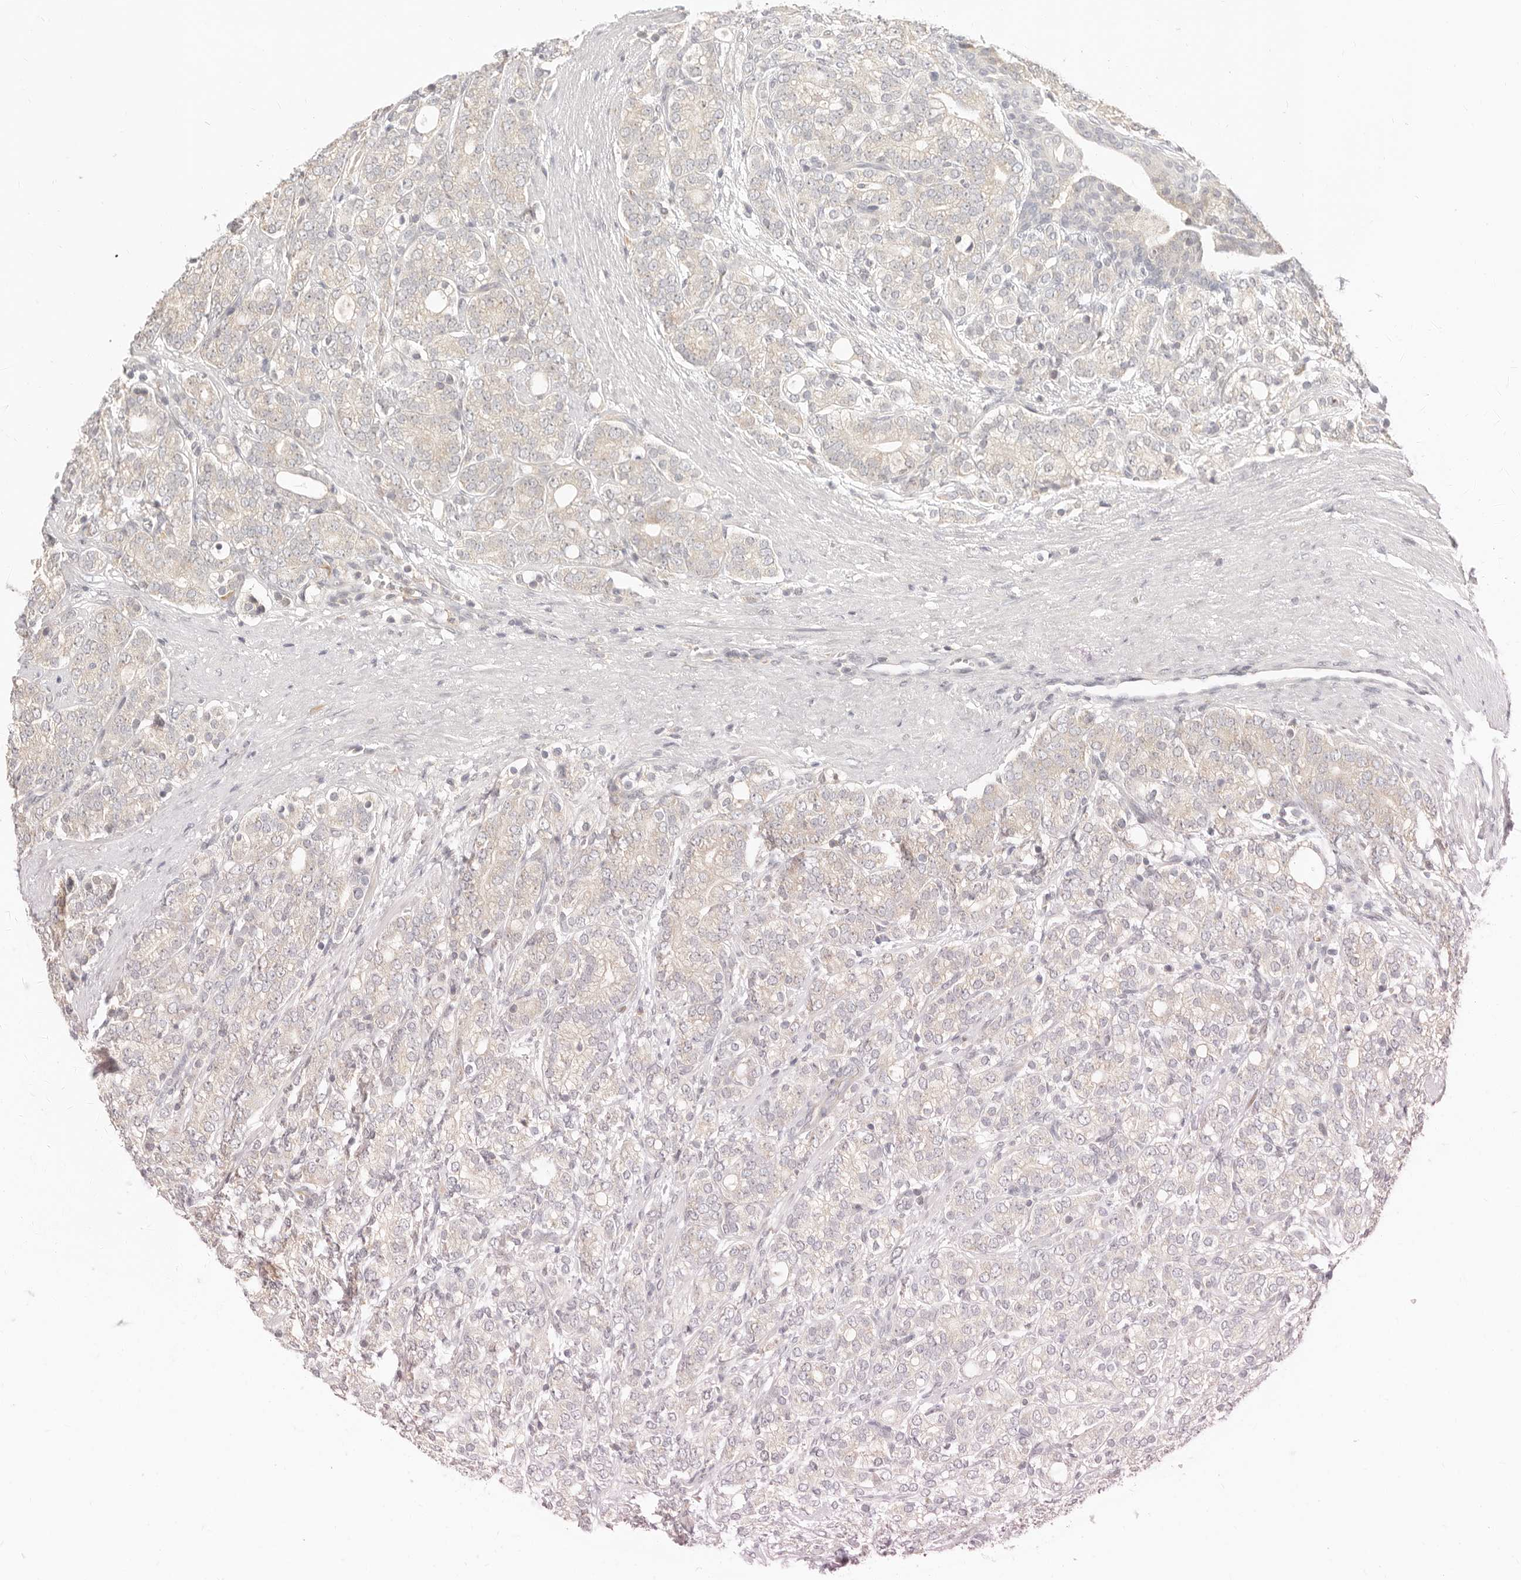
{"staining": {"intensity": "weak", "quantity": "<25%", "location": "cytoplasmic/membranous"}, "tissue": "prostate cancer", "cell_type": "Tumor cells", "image_type": "cancer", "snomed": [{"axis": "morphology", "description": "Adenocarcinoma, High grade"}, {"axis": "topography", "description": "Prostate"}], "caption": "An immunohistochemistry (IHC) histopathology image of high-grade adenocarcinoma (prostate) is shown. There is no staining in tumor cells of high-grade adenocarcinoma (prostate).", "gene": "LTB4R2", "patient": {"sex": "male", "age": 57}}